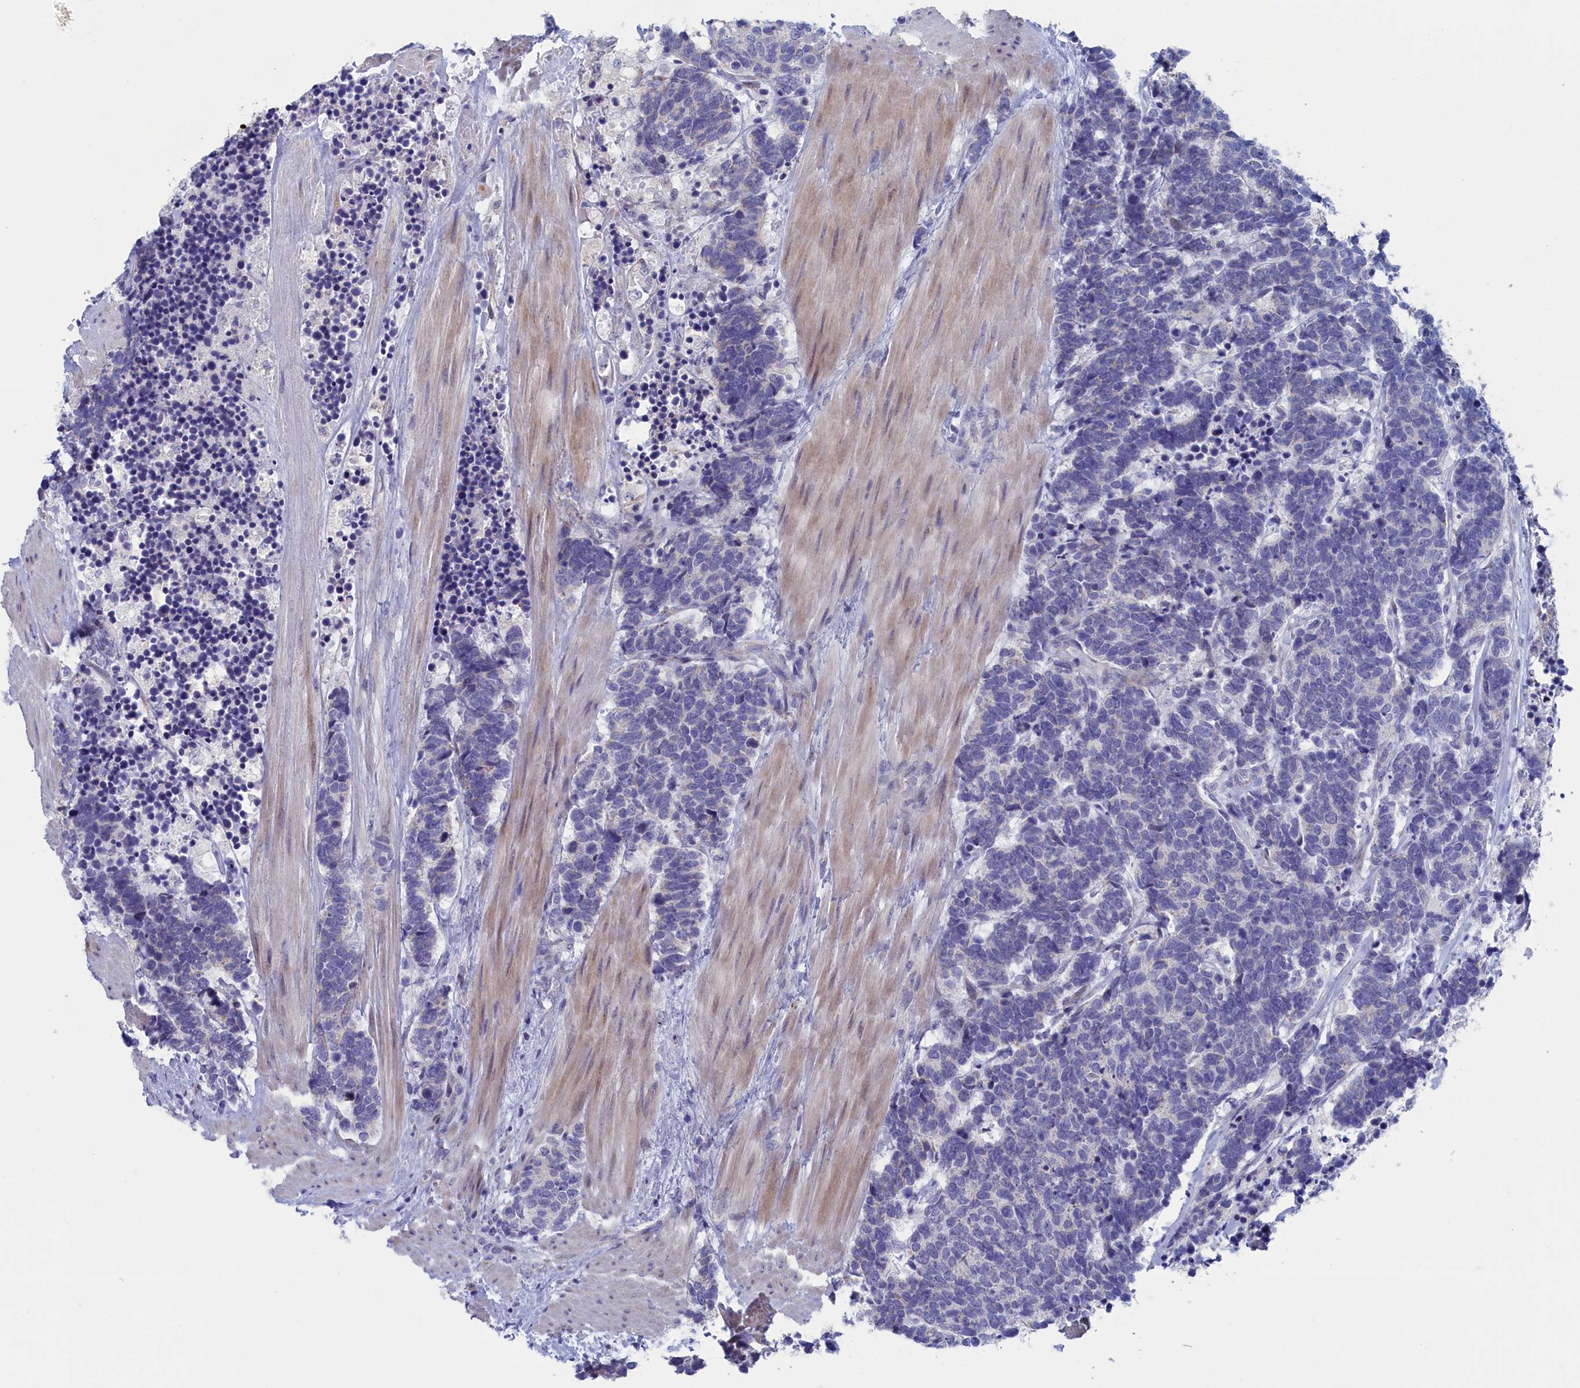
{"staining": {"intensity": "negative", "quantity": "none", "location": "none"}, "tissue": "carcinoid", "cell_type": "Tumor cells", "image_type": "cancer", "snomed": [{"axis": "morphology", "description": "Carcinoma, NOS"}, {"axis": "morphology", "description": "Carcinoid, malignant, NOS"}, {"axis": "topography", "description": "Urinary bladder"}], "caption": "This is a micrograph of immunohistochemistry staining of carcinoid (malignant), which shows no staining in tumor cells.", "gene": "NIBAN3", "patient": {"sex": "male", "age": 57}}